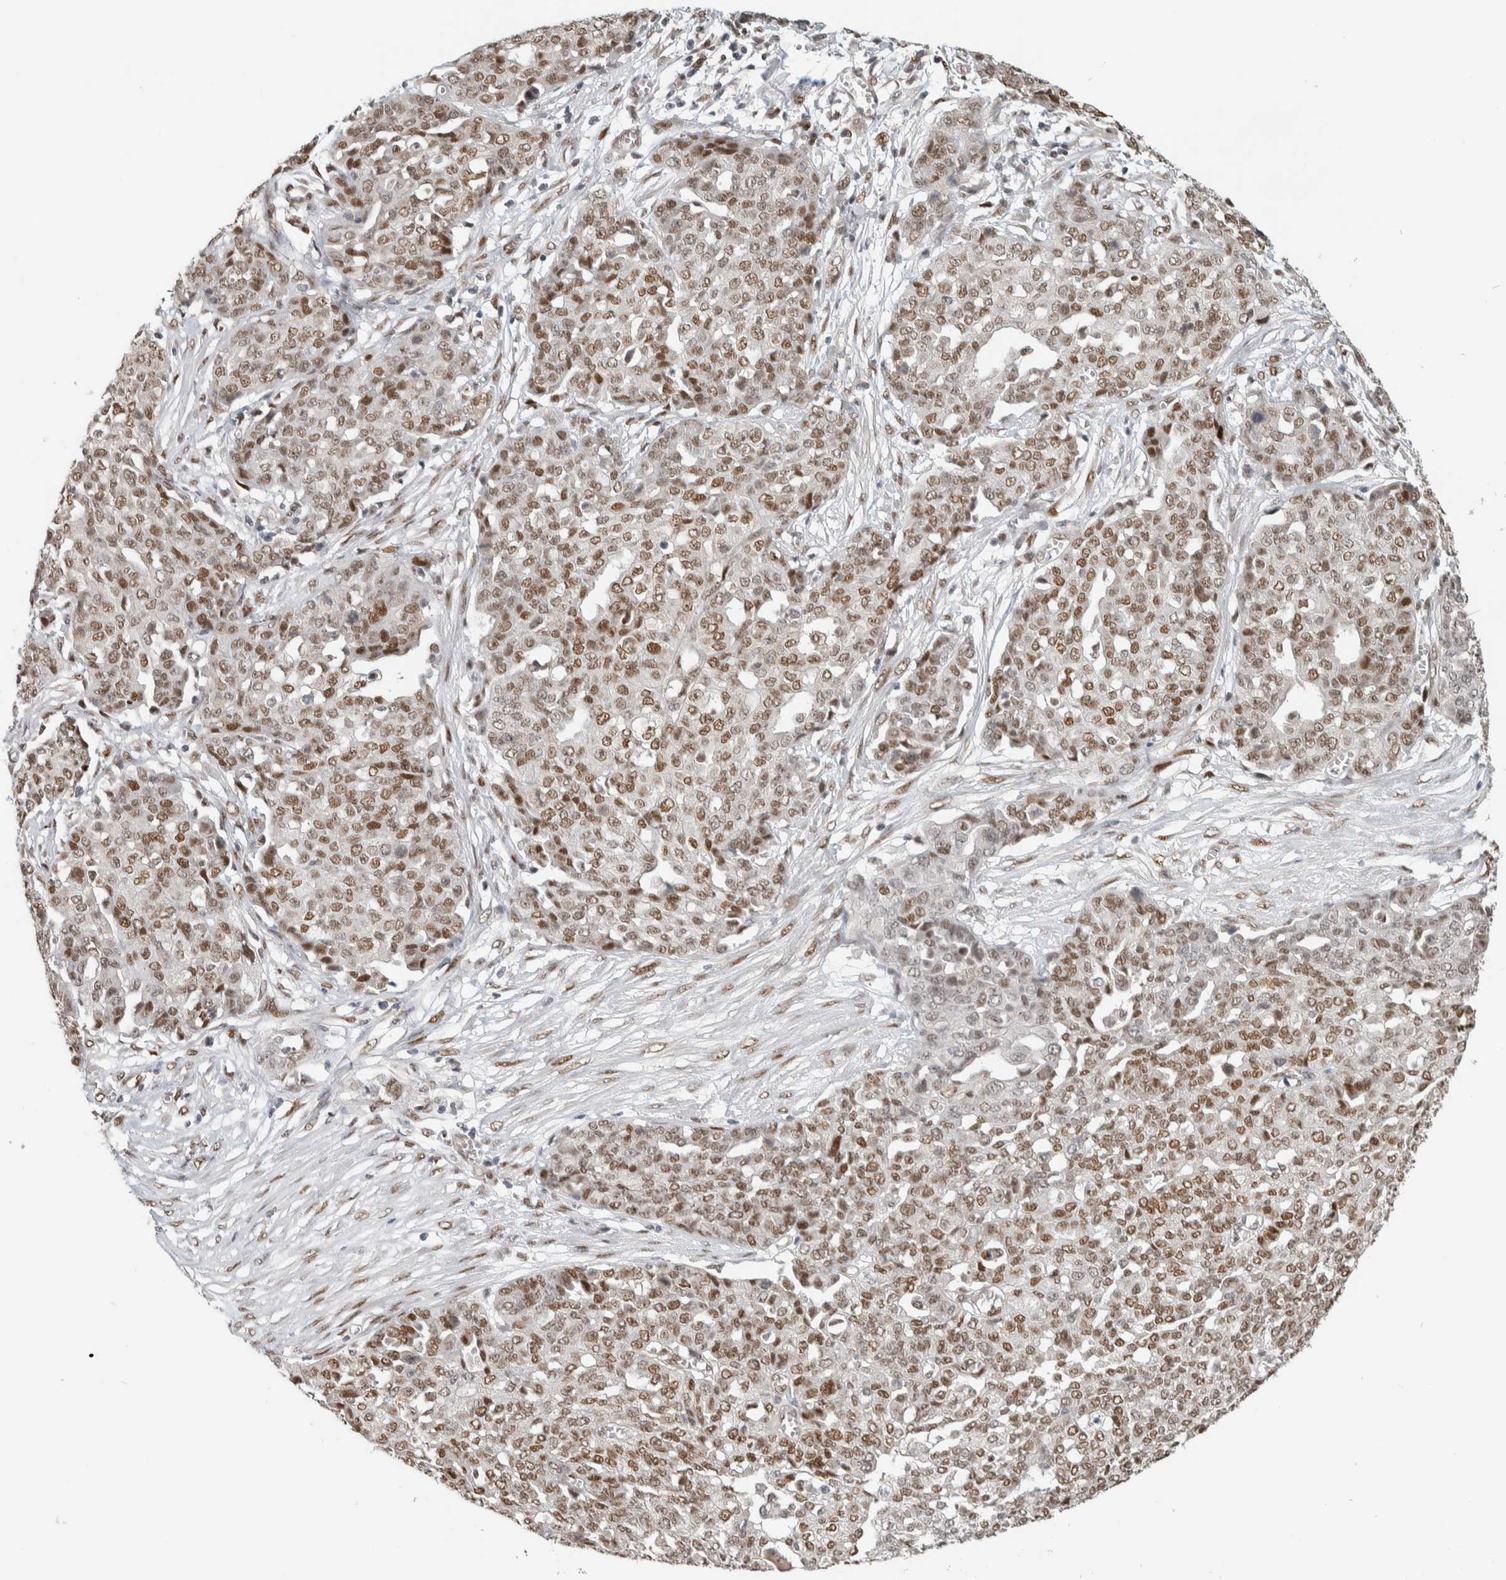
{"staining": {"intensity": "moderate", "quantity": ">75%", "location": "nuclear"}, "tissue": "ovarian cancer", "cell_type": "Tumor cells", "image_type": "cancer", "snomed": [{"axis": "morphology", "description": "Cystadenocarcinoma, serous, NOS"}, {"axis": "topography", "description": "Soft tissue"}, {"axis": "topography", "description": "Ovary"}], "caption": "High-power microscopy captured an immunohistochemistry (IHC) image of ovarian cancer (serous cystadenocarcinoma), revealing moderate nuclear staining in about >75% of tumor cells. (brown staining indicates protein expression, while blue staining denotes nuclei).", "gene": "PUS7", "patient": {"sex": "female", "age": 57}}